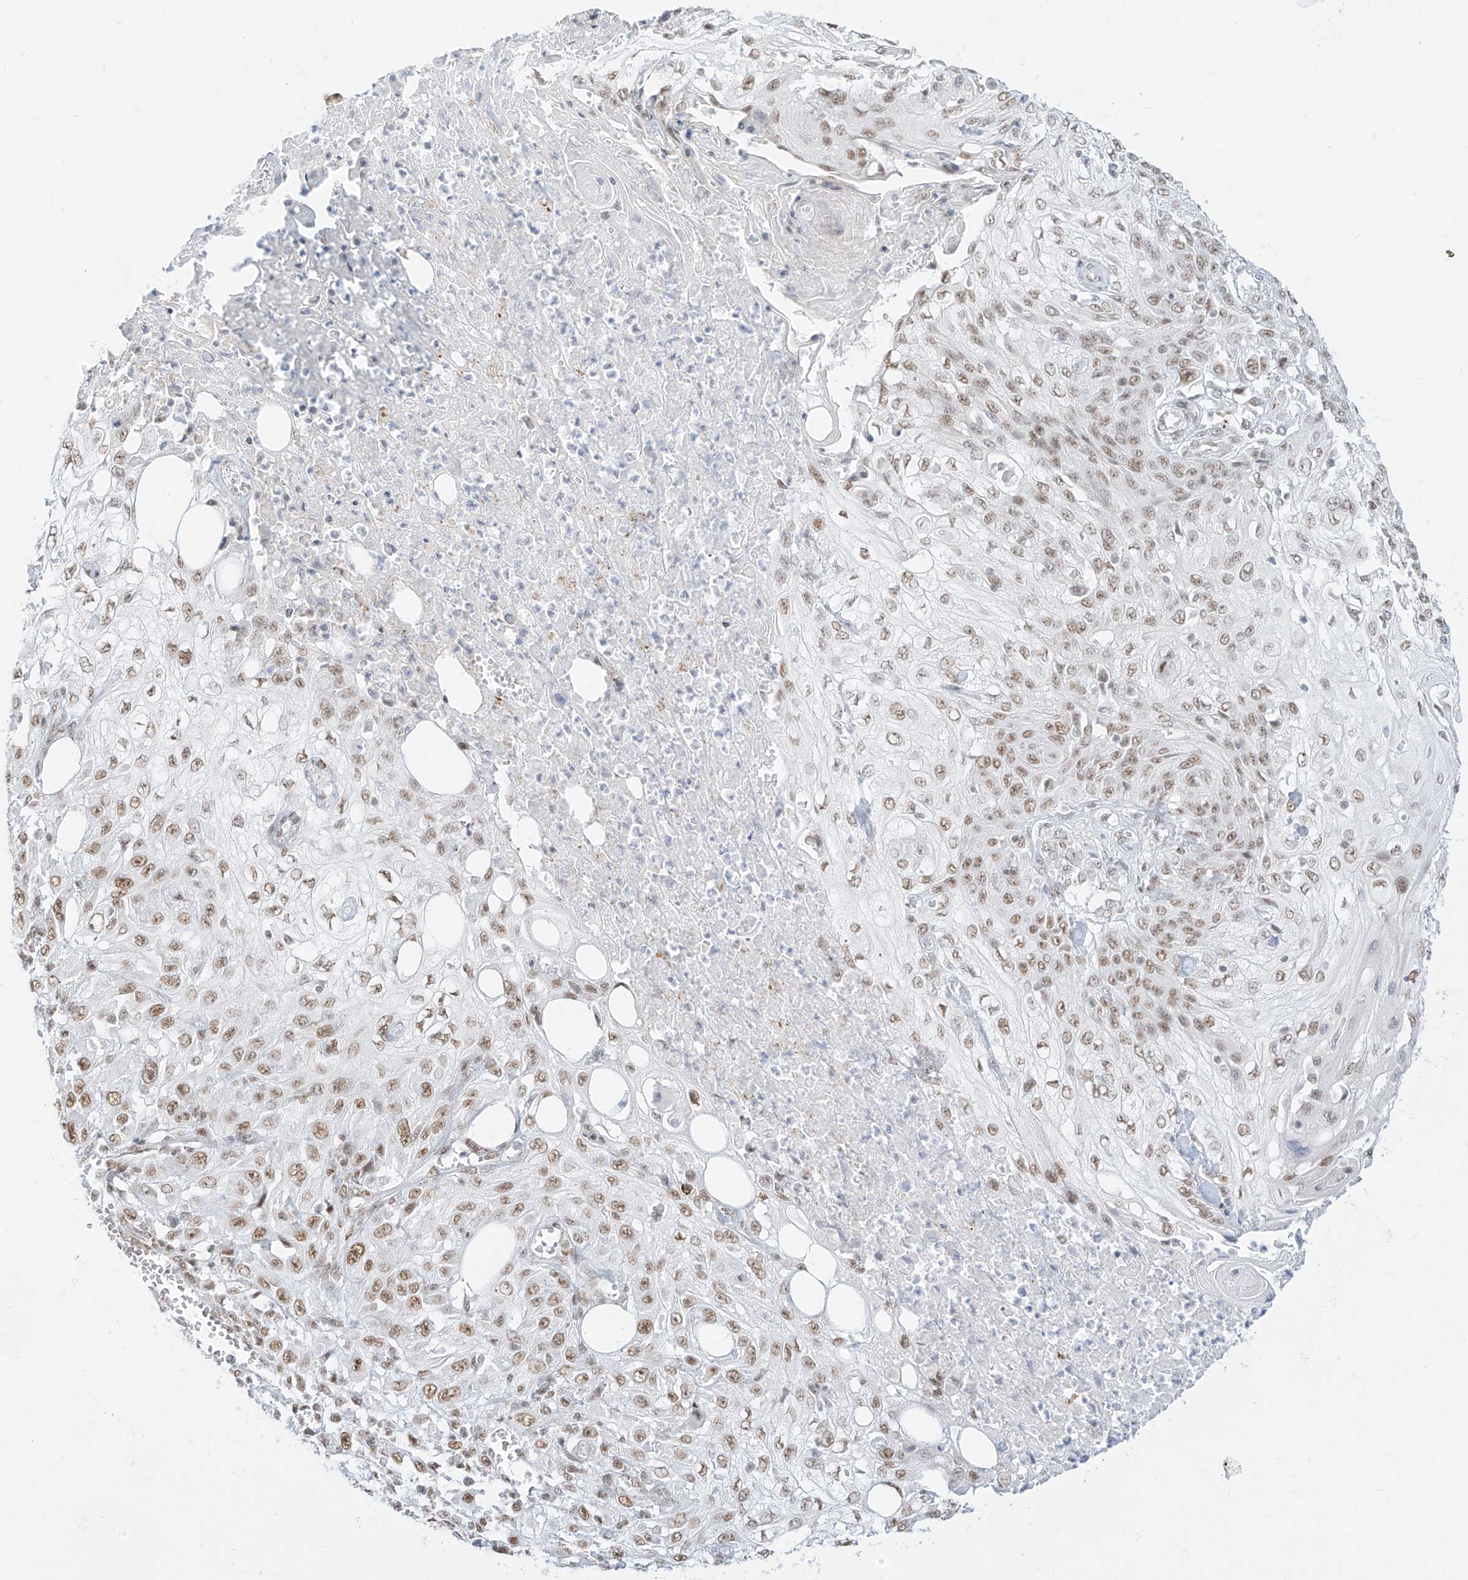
{"staining": {"intensity": "moderate", "quantity": ">75%", "location": "nuclear"}, "tissue": "skin cancer", "cell_type": "Tumor cells", "image_type": "cancer", "snomed": [{"axis": "morphology", "description": "Squamous cell carcinoma, NOS"}, {"axis": "morphology", "description": "Squamous cell carcinoma, metastatic, NOS"}, {"axis": "topography", "description": "Skin"}, {"axis": "topography", "description": "Lymph node"}], "caption": "Approximately >75% of tumor cells in human metastatic squamous cell carcinoma (skin) display moderate nuclear protein expression as visualized by brown immunohistochemical staining.", "gene": "SUPT5H", "patient": {"sex": "male", "age": 75}}